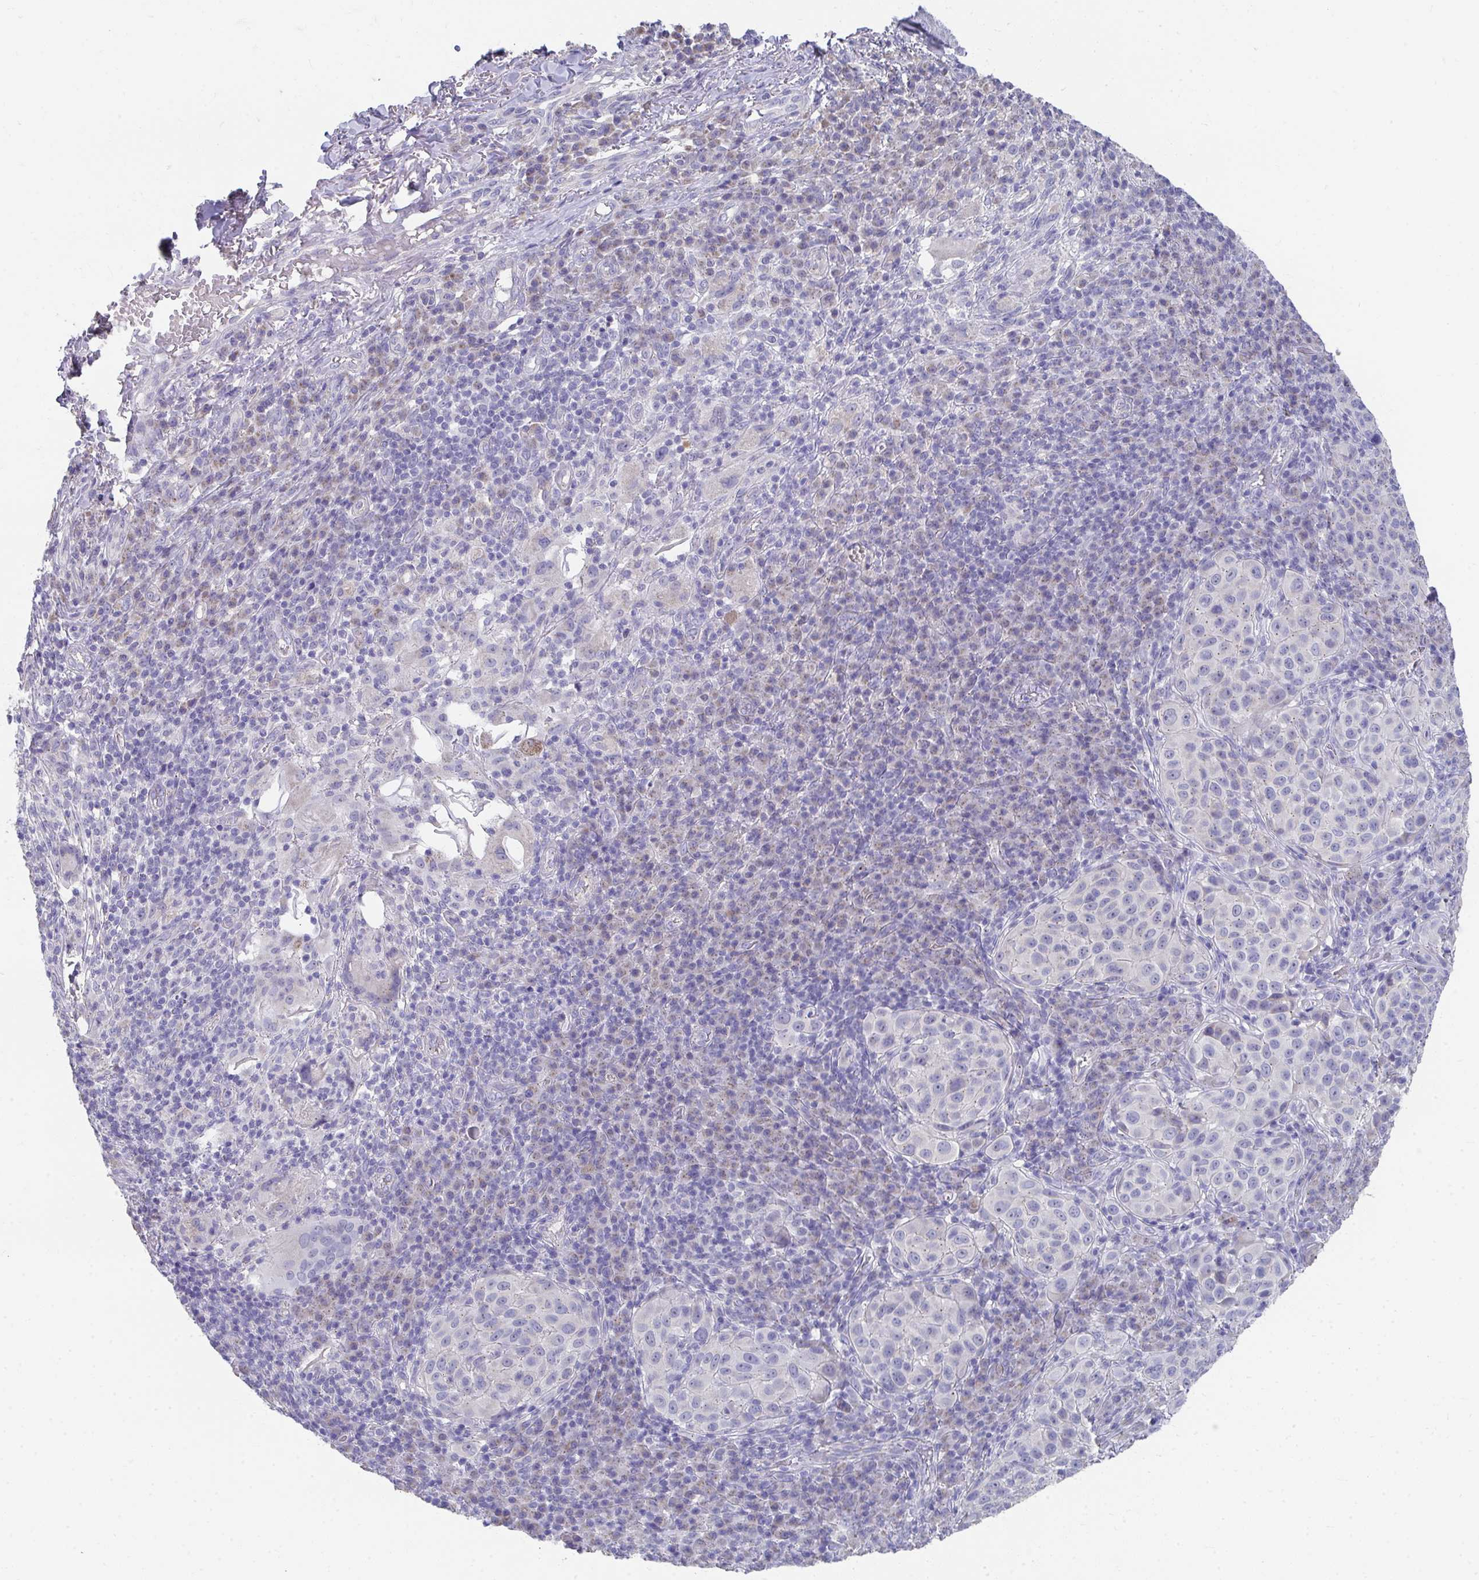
{"staining": {"intensity": "negative", "quantity": "none", "location": "none"}, "tissue": "melanoma", "cell_type": "Tumor cells", "image_type": "cancer", "snomed": [{"axis": "morphology", "description": "Malignant melanoma, NOS"}, {"axis": "topography", "description": "Skin"}], "caption": "An immunohistochemistry micrograph of malignant melanoma is shown. There is no staining in tumor cells of malignant melanoma.", "gene": "TMPRSS2", "patient": {"sex": "male", "age": 38}}